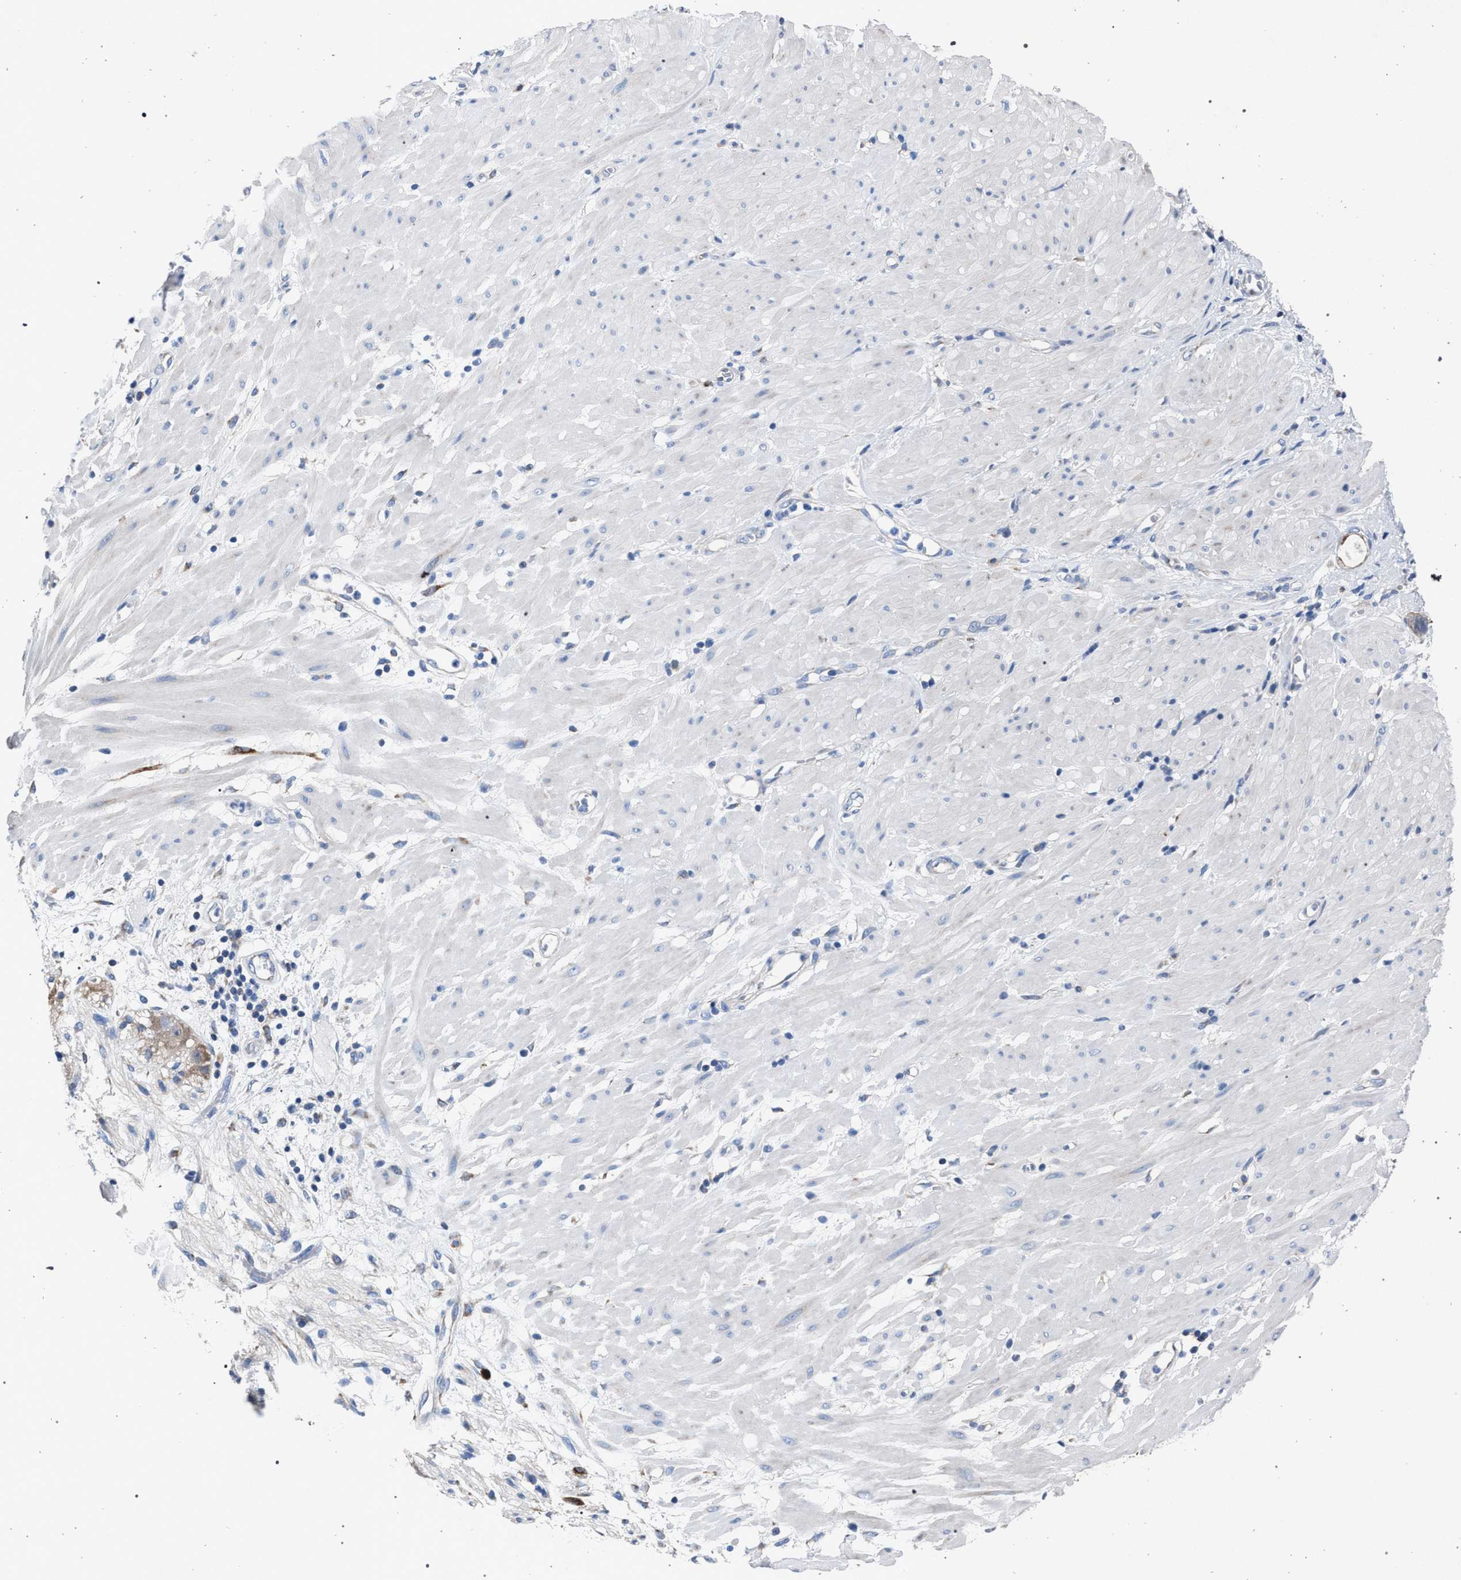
{"staining": {"intensity": "weak", "quantity": "<25%", "location": "cytoplasmic/membranous"}, "tissue": "stomach cancer", "cell_type": "Tumor cells", "image_type": "cancer", "snomed": [{"axis": "morphology", "description": "Adenocarcinoma, NOS"}, {"axis": "topography", "description": "Stomach"}, {"axis": "topography", "description": "Stomach, lower"}], "caption": "Immunohistochemistry photomicrograph of adenocarcinoma (stomach) stained for a protein (brown), which exhibits no positivity in tumor cells.", "gene": "CRYZ", "patient": {"sex": "female", "age": 48}}